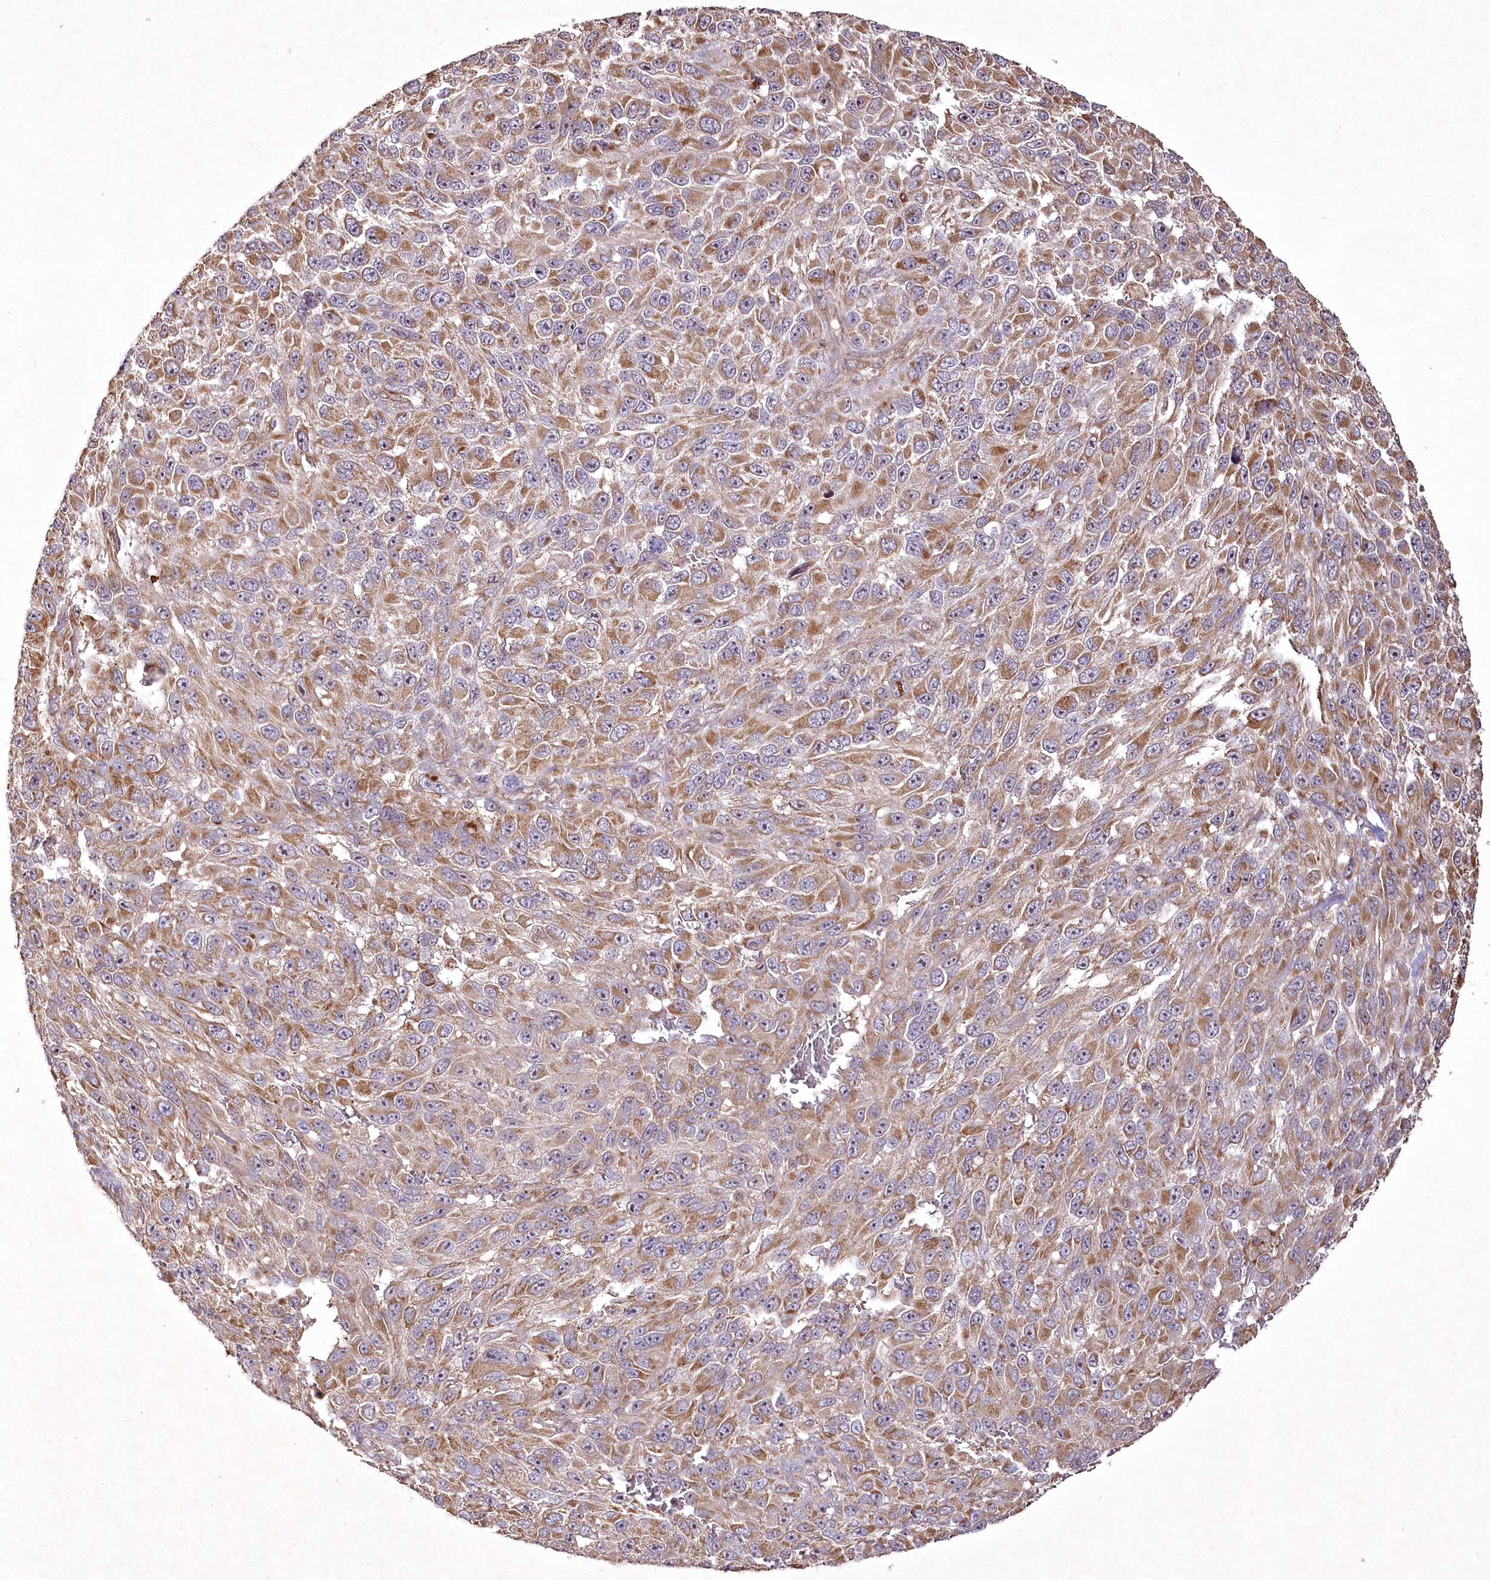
{"staining": {"intensity": "moderate", "quantity": ">75%", "location": "cytoplasmic/membranous"}, "tissue": "melanoma", "cell_type": "Tumor cells", "image_type": "cancer", "snomed": [{"axis": "morphology", "description": "Malignant melanoma, NOS"}, {"axis": "topography", "description": "Skin"}], "caption": "Malignant melanoma stained for a protein displays moderate cytoplasmic/membranous positivity in tumor cells.", "gene": "PSTK", "patient": {"sex": "female", "age": 96}}